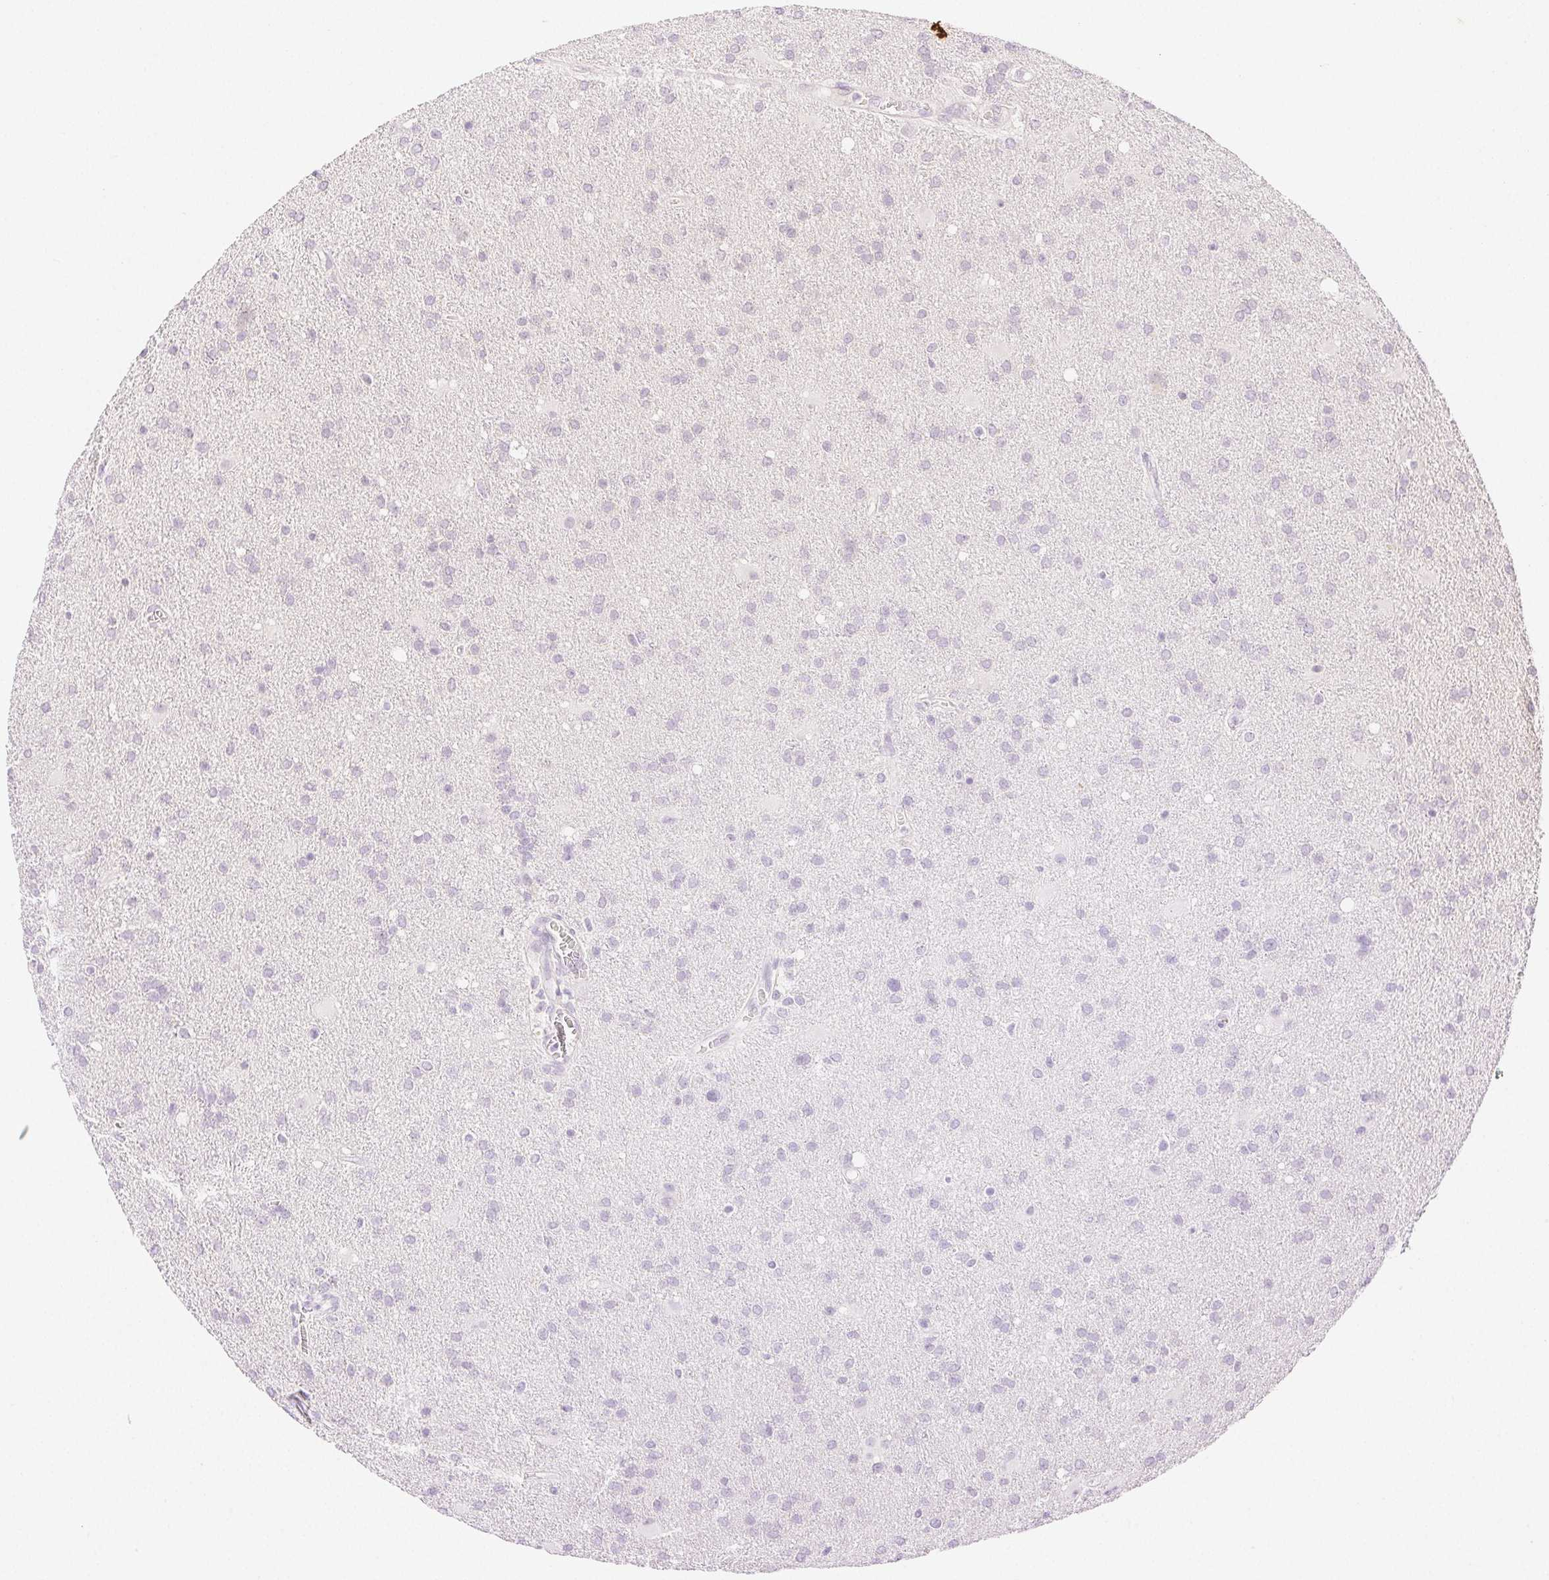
{"staining": {"intensity": "negative", "quantity": "none", "location": "none"}, "tissue": "glioma", "cell_type": "Tumor cells", "image_type": "cancer", "snomed": [{"axis": "morphology", "description": "Glioma, malignant, Low grade"}, {"axis": "topography", "description": "Brain"}], "caption": "Malignant glioma (low-grade) stained for a protein using immunohistochemistry (IHC) displays no expression tumor cells.", "gene": "SPACA4", "patient": {"sex": "male", "age": 66}}